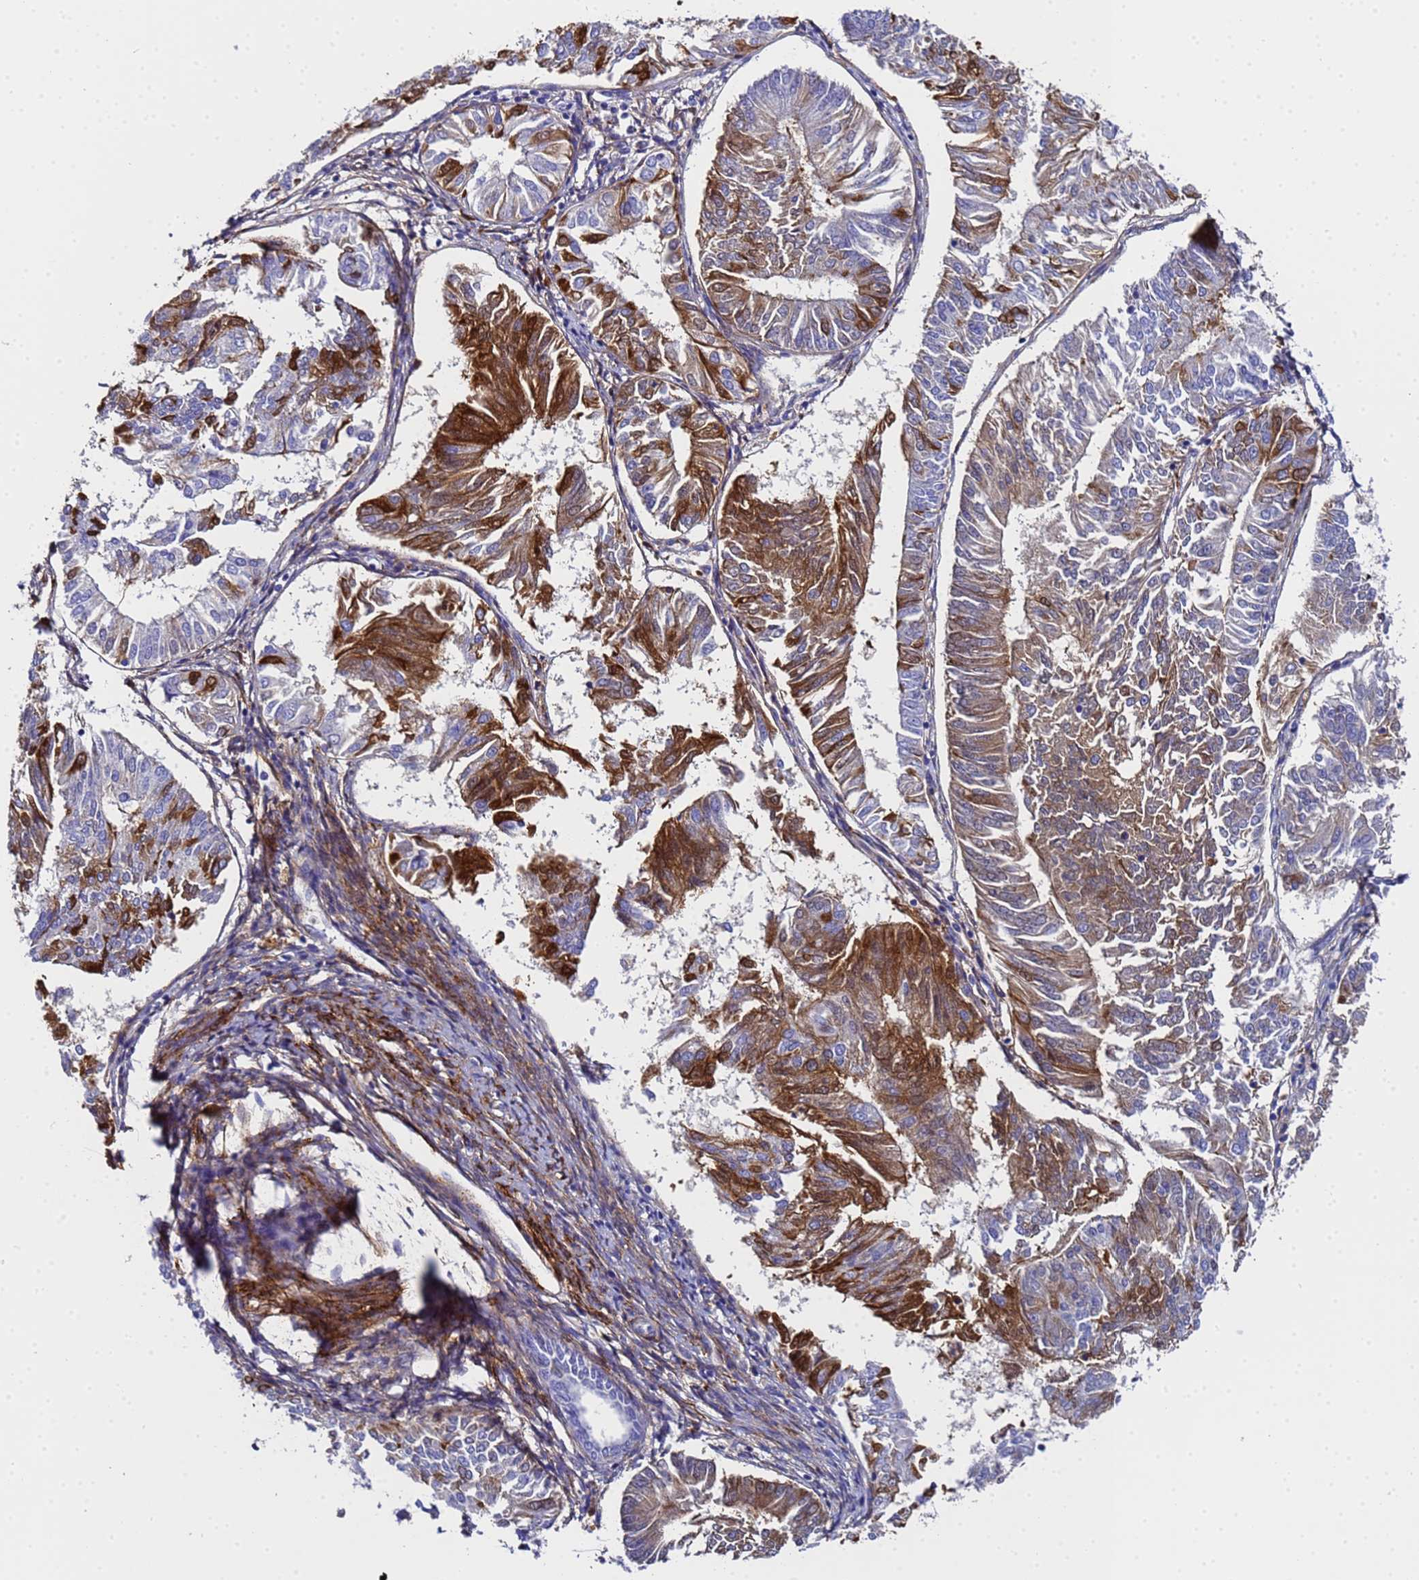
{"staining": {"intensity": "strong", "quantity": "25%-75%", "location": "cytoplasmic/membranous"}, "tissue": "endometrial cancer", "cell_type": "Tumor cells", "image_type": "cancer", "snomed": [{"axis": "morphology", "description": "Adenocarcinoma, NOS"}, {"axis": "topography", "description": "Endometrium"}], "caption": "This is an image of immunohistochemistry staining of endometrial cancer, which shows strong positivity in the cytoplasmic/membranous of tumor cells.", "gene": "ADIPOQ", "patient": {"sex": "female", "age": 58}}